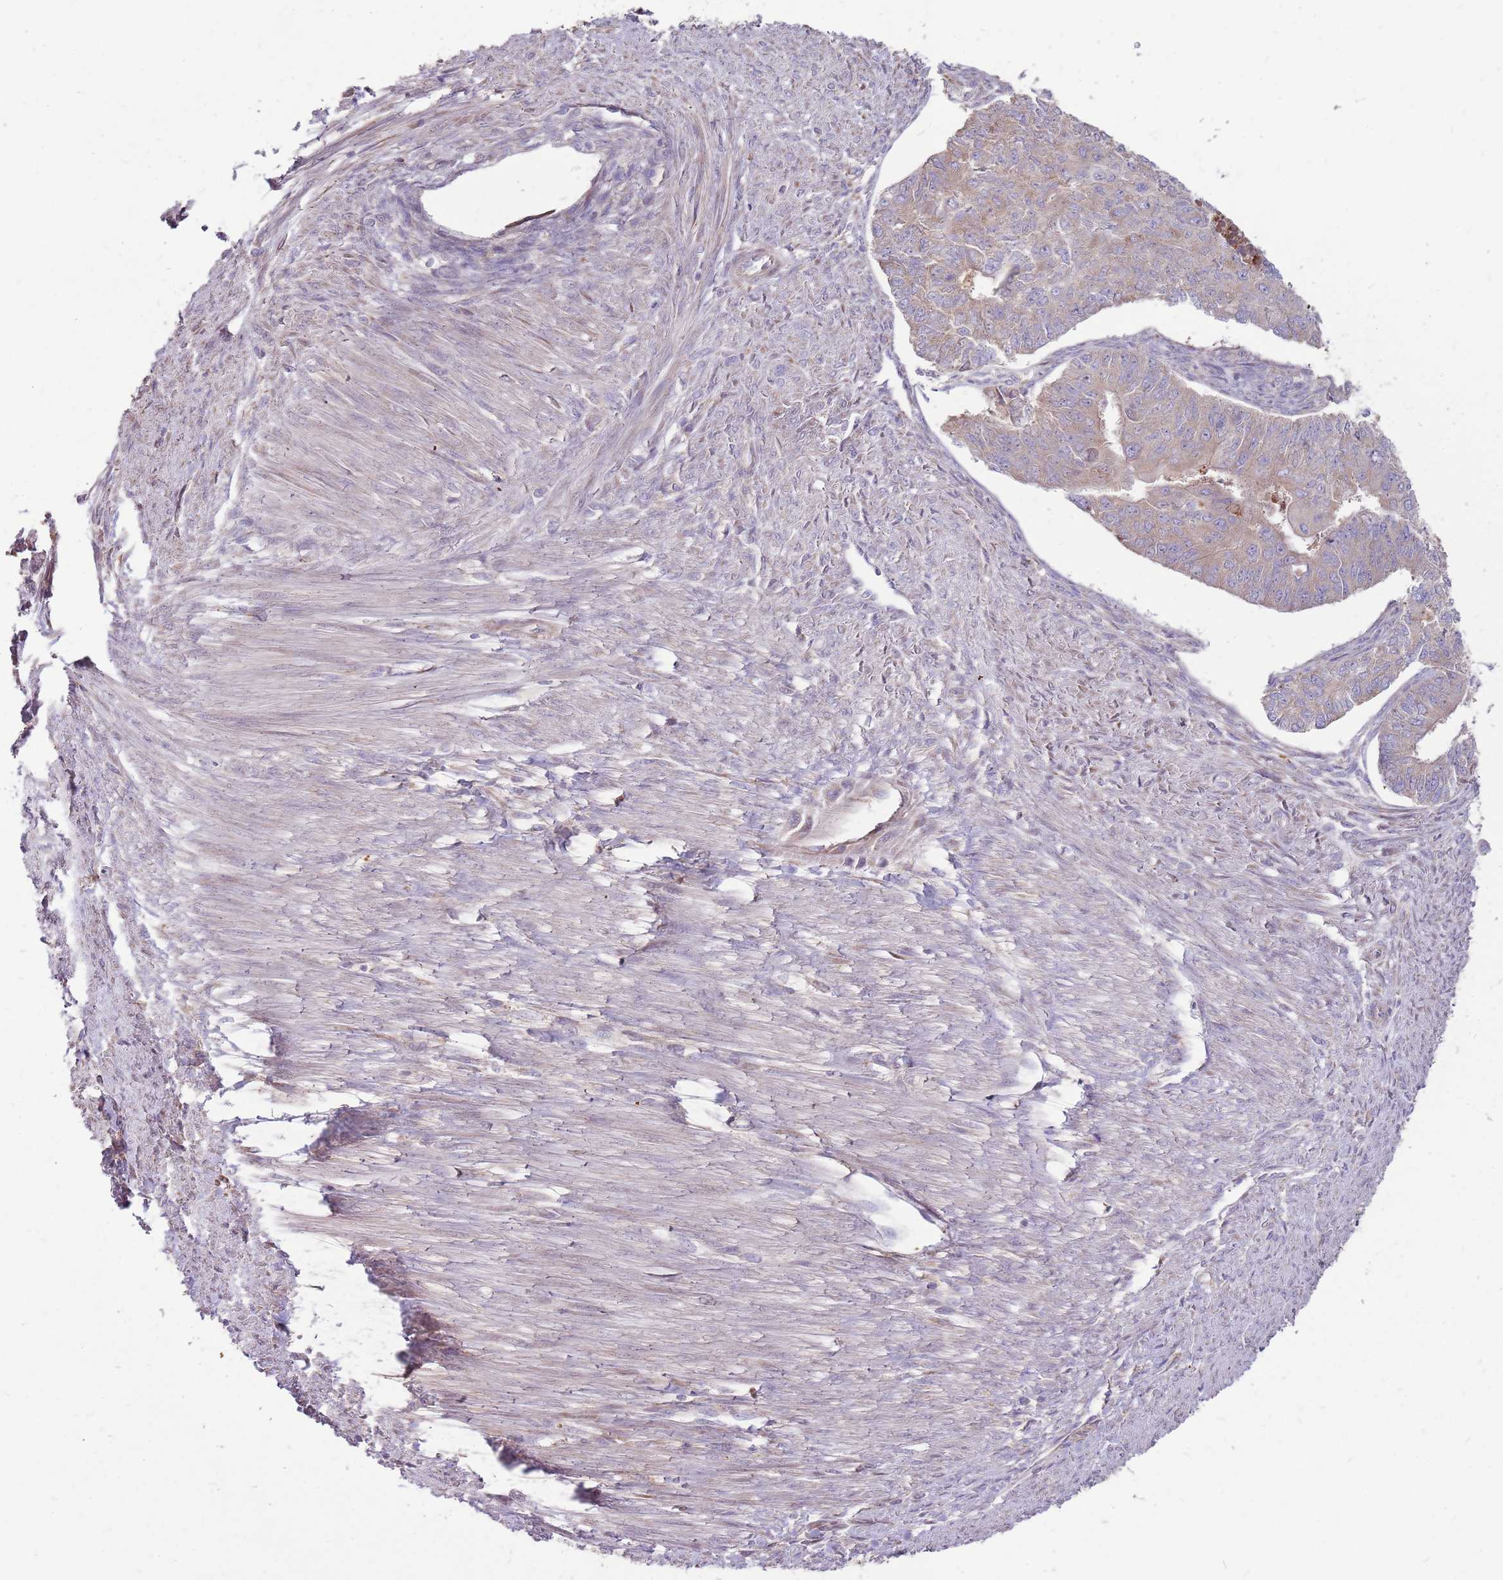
{"staining": {"intensity": "weak", "quantity": ">75%", "location": "cytoplasmic/membranous"}, "tissue": "endometrial cancer", "cell_type": "Tumor cells", "image_type": "cancer", "snomed": [{"axis": "morphology", "description": "Adenocarcinoma, NOS"}, {"axis": "topography", "description": "Endometrium"}], "caption": "Immunohistochemistry of human endometrial adenocarcinoma demonstrates low levels of weak cytoplasmic/membranous positivity in approximately >75% of tumor cells.", "gene": "EMC1", "patient": {"sex": "female", "age": 32}}